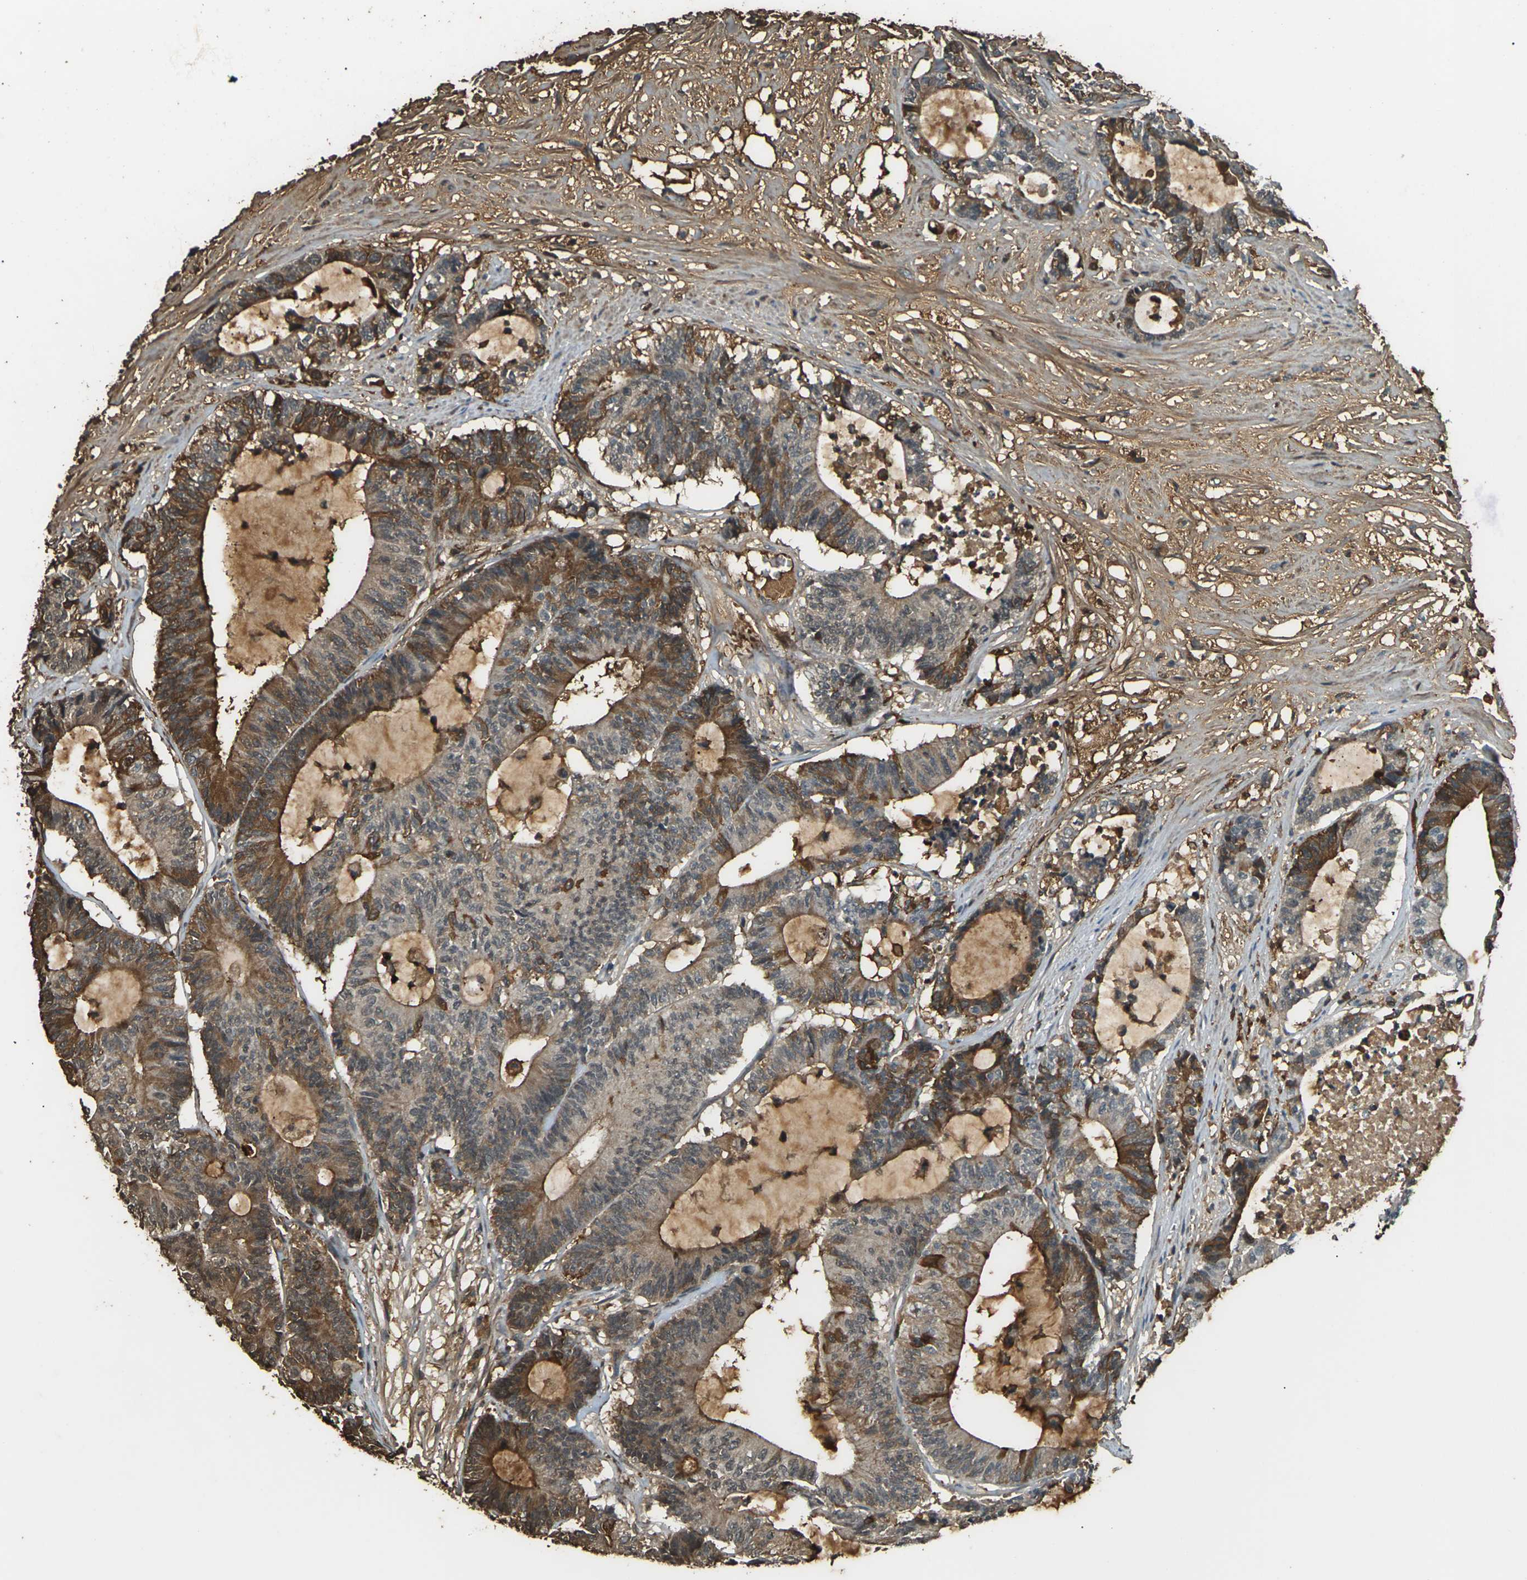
{"staining": {"intensity": "strong", "quantity": "25%-75%", "location": "cytoplasmic/membranous"}, "tissue": "colorectal cancer", "cell_type": "Tumor cells", "image_type": "cancer", "snomed": [{"axis": "morphology", "description": "Adenocarcinoma, NOS"}, {"axis": "topography", "description": "Colon"}], "caption": "An immunohistochemistry (IHC) image of tumor tissue is shown. Protein staining in brown highlights strong cytoplasmic/membranous positivity in colorectal adenocarcinoma within tumor cells.", "gene": "CYP1B1", "patient": {"sex": "female", "age": 84}}